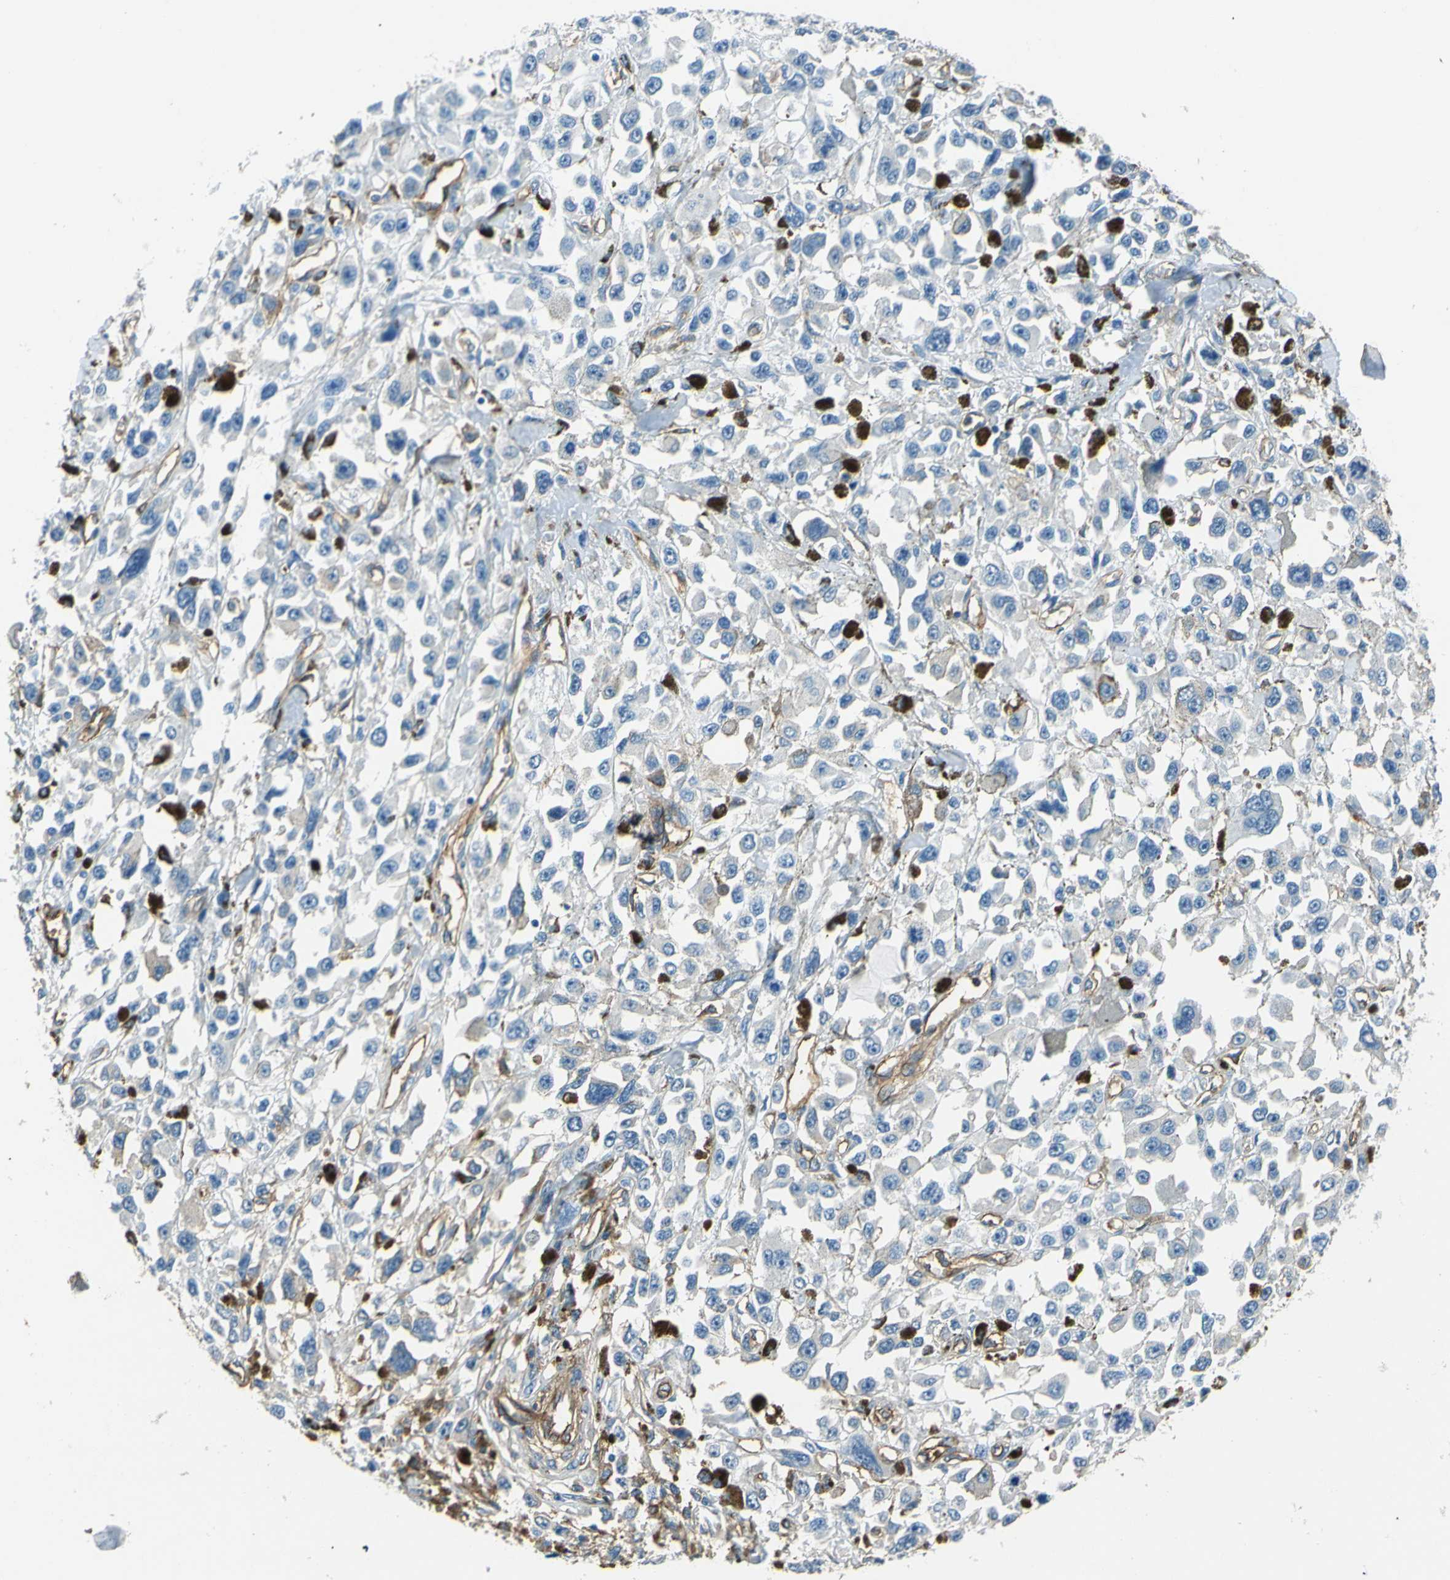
{"staining": {"intensity": "negative", "quantity": "none", "location": "none"}, "tissue": "melanoma", "cell_type": "Tumor cells", "image_type": "cancer", "snomed": [{"axis": "morphology", "description": "Malignant melanoma, Metastatic site"}, {"axis": "topography", "description": "Lymph node"}], "caption": "Photomicrograph shows no protein expression in tumor cells of malignant melanoma (metastatic site) tissue.", "gene": "ENTPD1", "patient": {"sex": "male", "age": 59}}